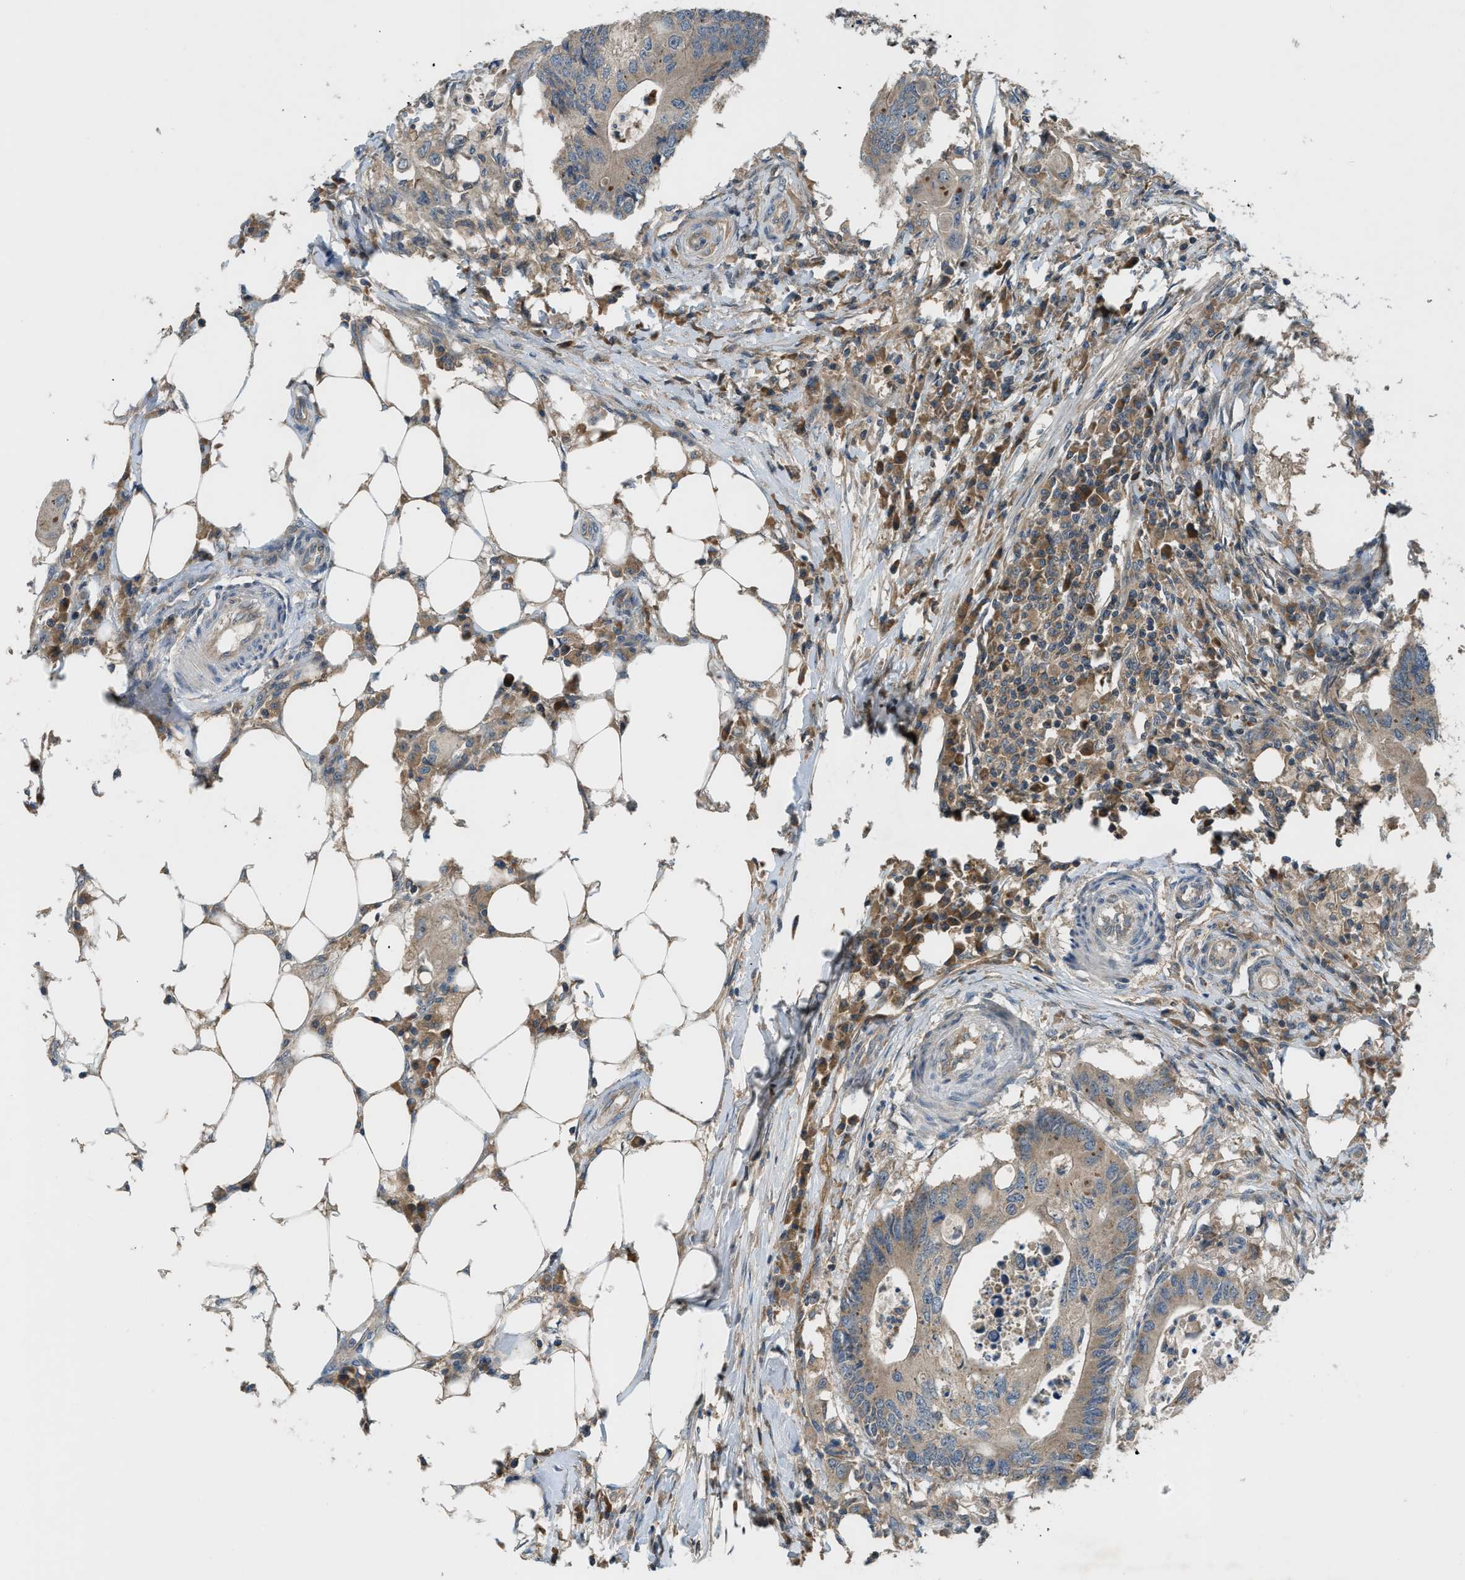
{"staining": {"intensity": "weak", "quantity": ">75%", "location": "cytoplasmic/membranous"}, "tissue": "colorectal cancer", "cell_type": "Tumor cells", "image_type": "cancer", "snomed": [{"axis": "morphology", "description": "Adenocarcinoma, NOS"}, {"axis": "topography", "description": "Colon"}], "caption": "A high-resolution photomicrograph shows immunohistochemistry staining of colorectal adenocarcinoma, which reveals weak cytoplasmic/membranous staining in about >75% of tumor cells.", "gene": "ZNF71", "patient": {"sex": "male", "age": 71}}